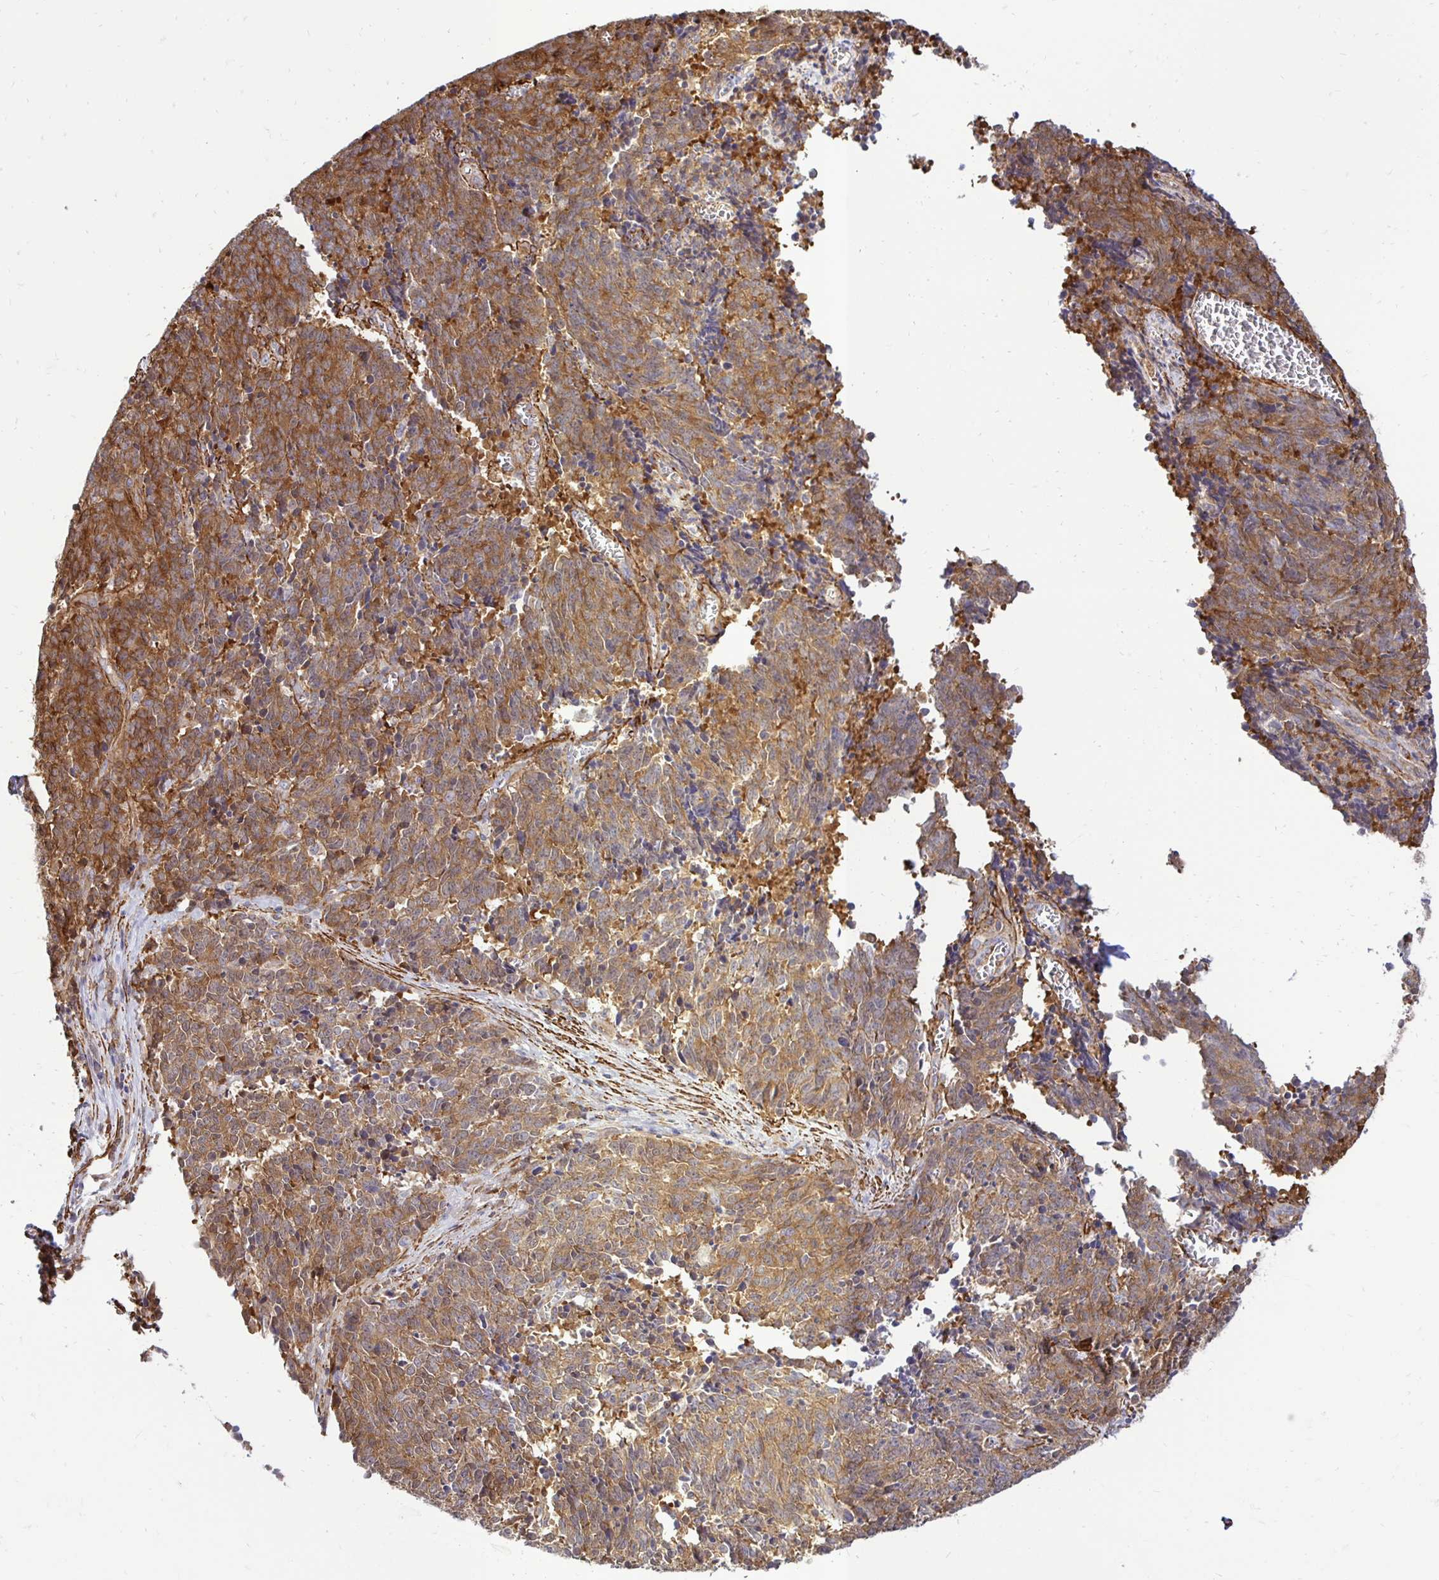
{"staining": {"intensity": "moderate", "quantity": ">75%", "location": "cytoplasmic/membranous"}, "tissue": "cervical cancer", "cell_type": "Tumor cells", "image_type": "cancer", "snomed": [{"axis": "morphology", "description": "Squamous cell carcinoma, NOS"}, {"axis": "topography", "description": "Cervix"}], "caption": "High-magnification brightfield microscopy of squamous cell carcinoma (cervical) stained with DAB (brown) and counterstained with hematoxylin (blue). tumor cells exhibit moderate cytoplasmic/membranous expression is appreciated in approximately>75% of cells.", "gene": "CTPS1", "patient": {"sex": "female", "age": 29}}